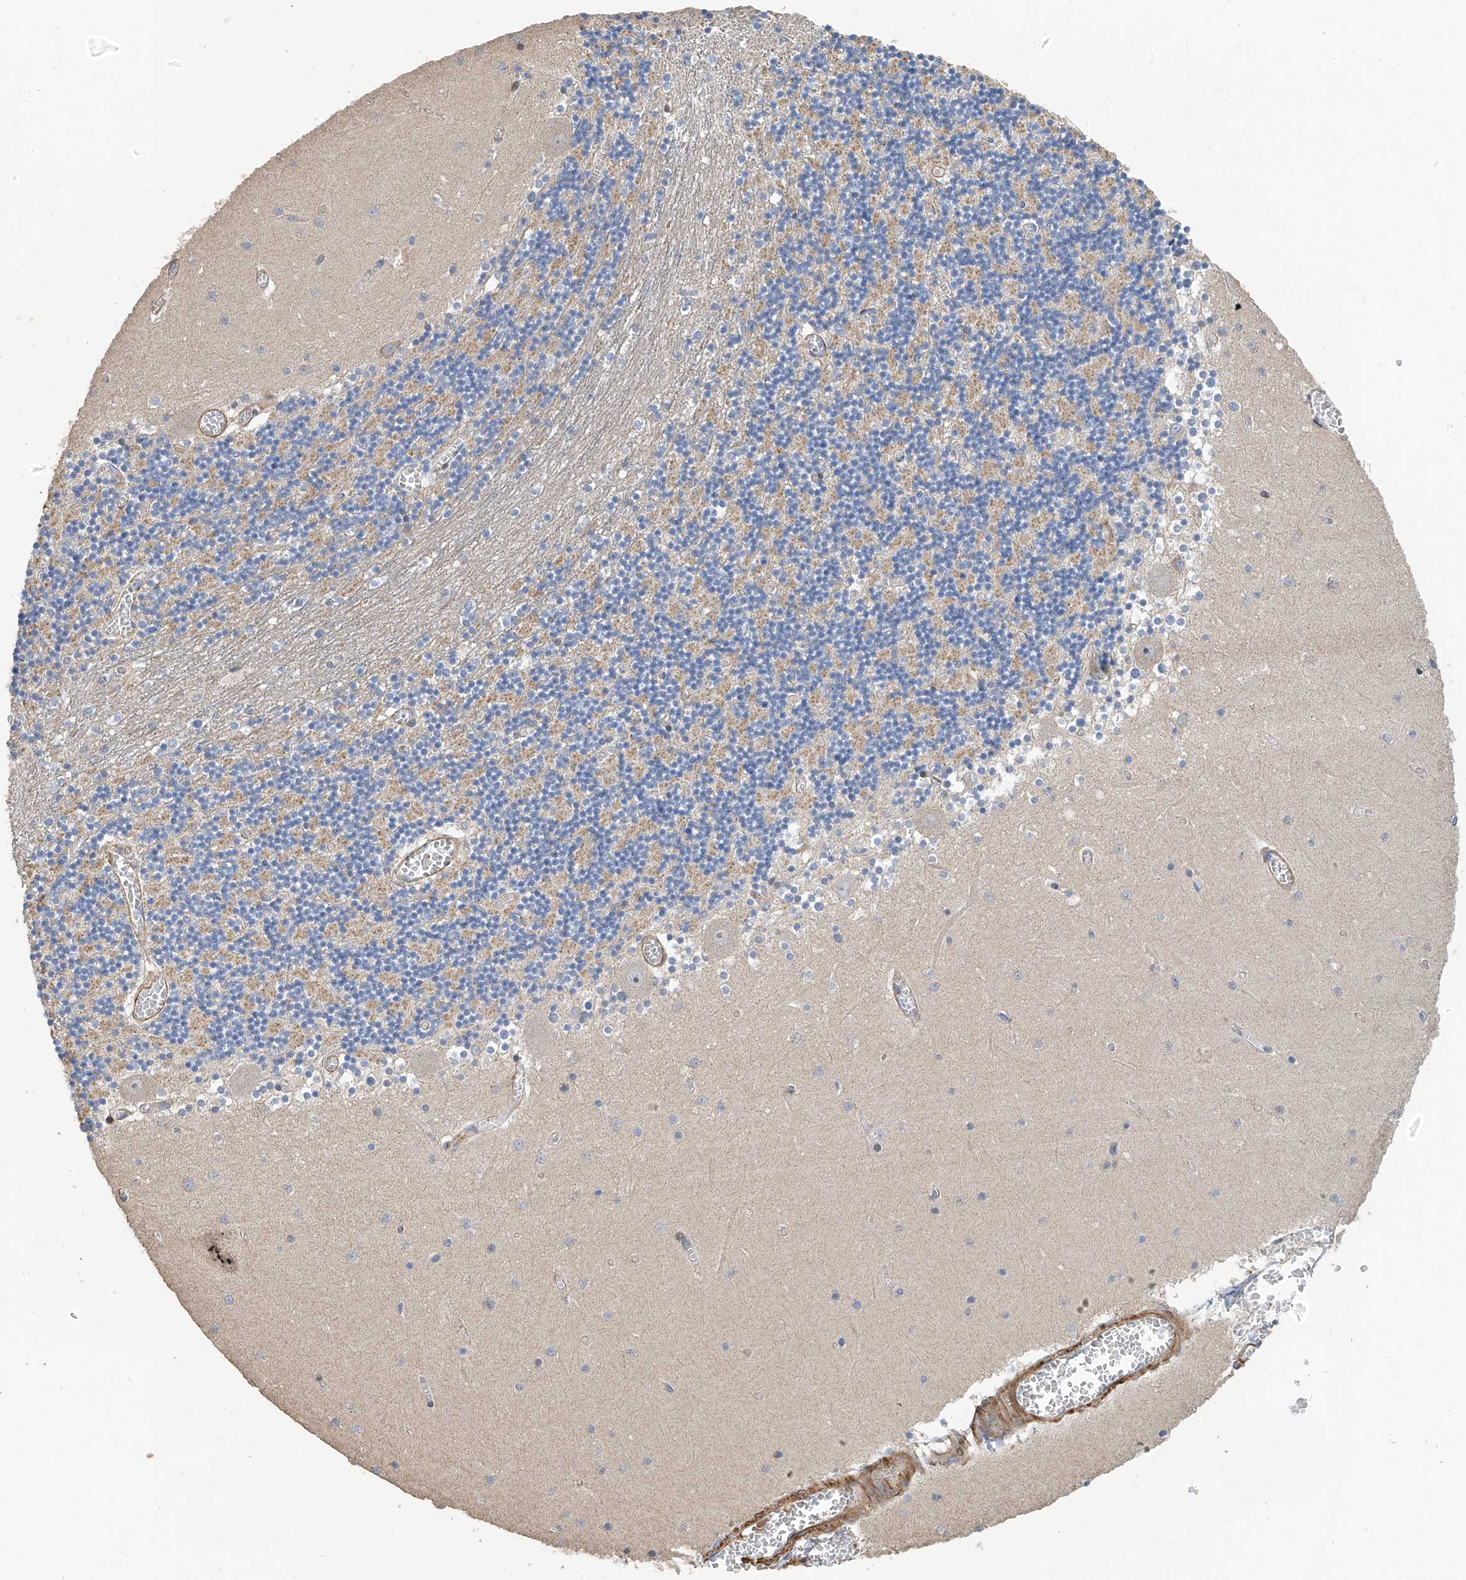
{"staining": {"intensity": "moderate", "quantity": "25%-75%", "location": "cytoplasmic/membranous"}, "tissue": "cerebellum", "cell_type": "Cells in granular layer", "image_type": "normal", "snomed": [{"axis": "morphology", "description": "Normal tissue, NOS"}, {"axis": "topography", "description": "Cerebellum"}], "caption": "Normal cerebellum demonstrates moderate cytoplasmic/membranous positivity in approximately 25%-75% of cells in granular layer.", "gene": "SLC43A3", "patient": {"sex": "female", "age": 28}}